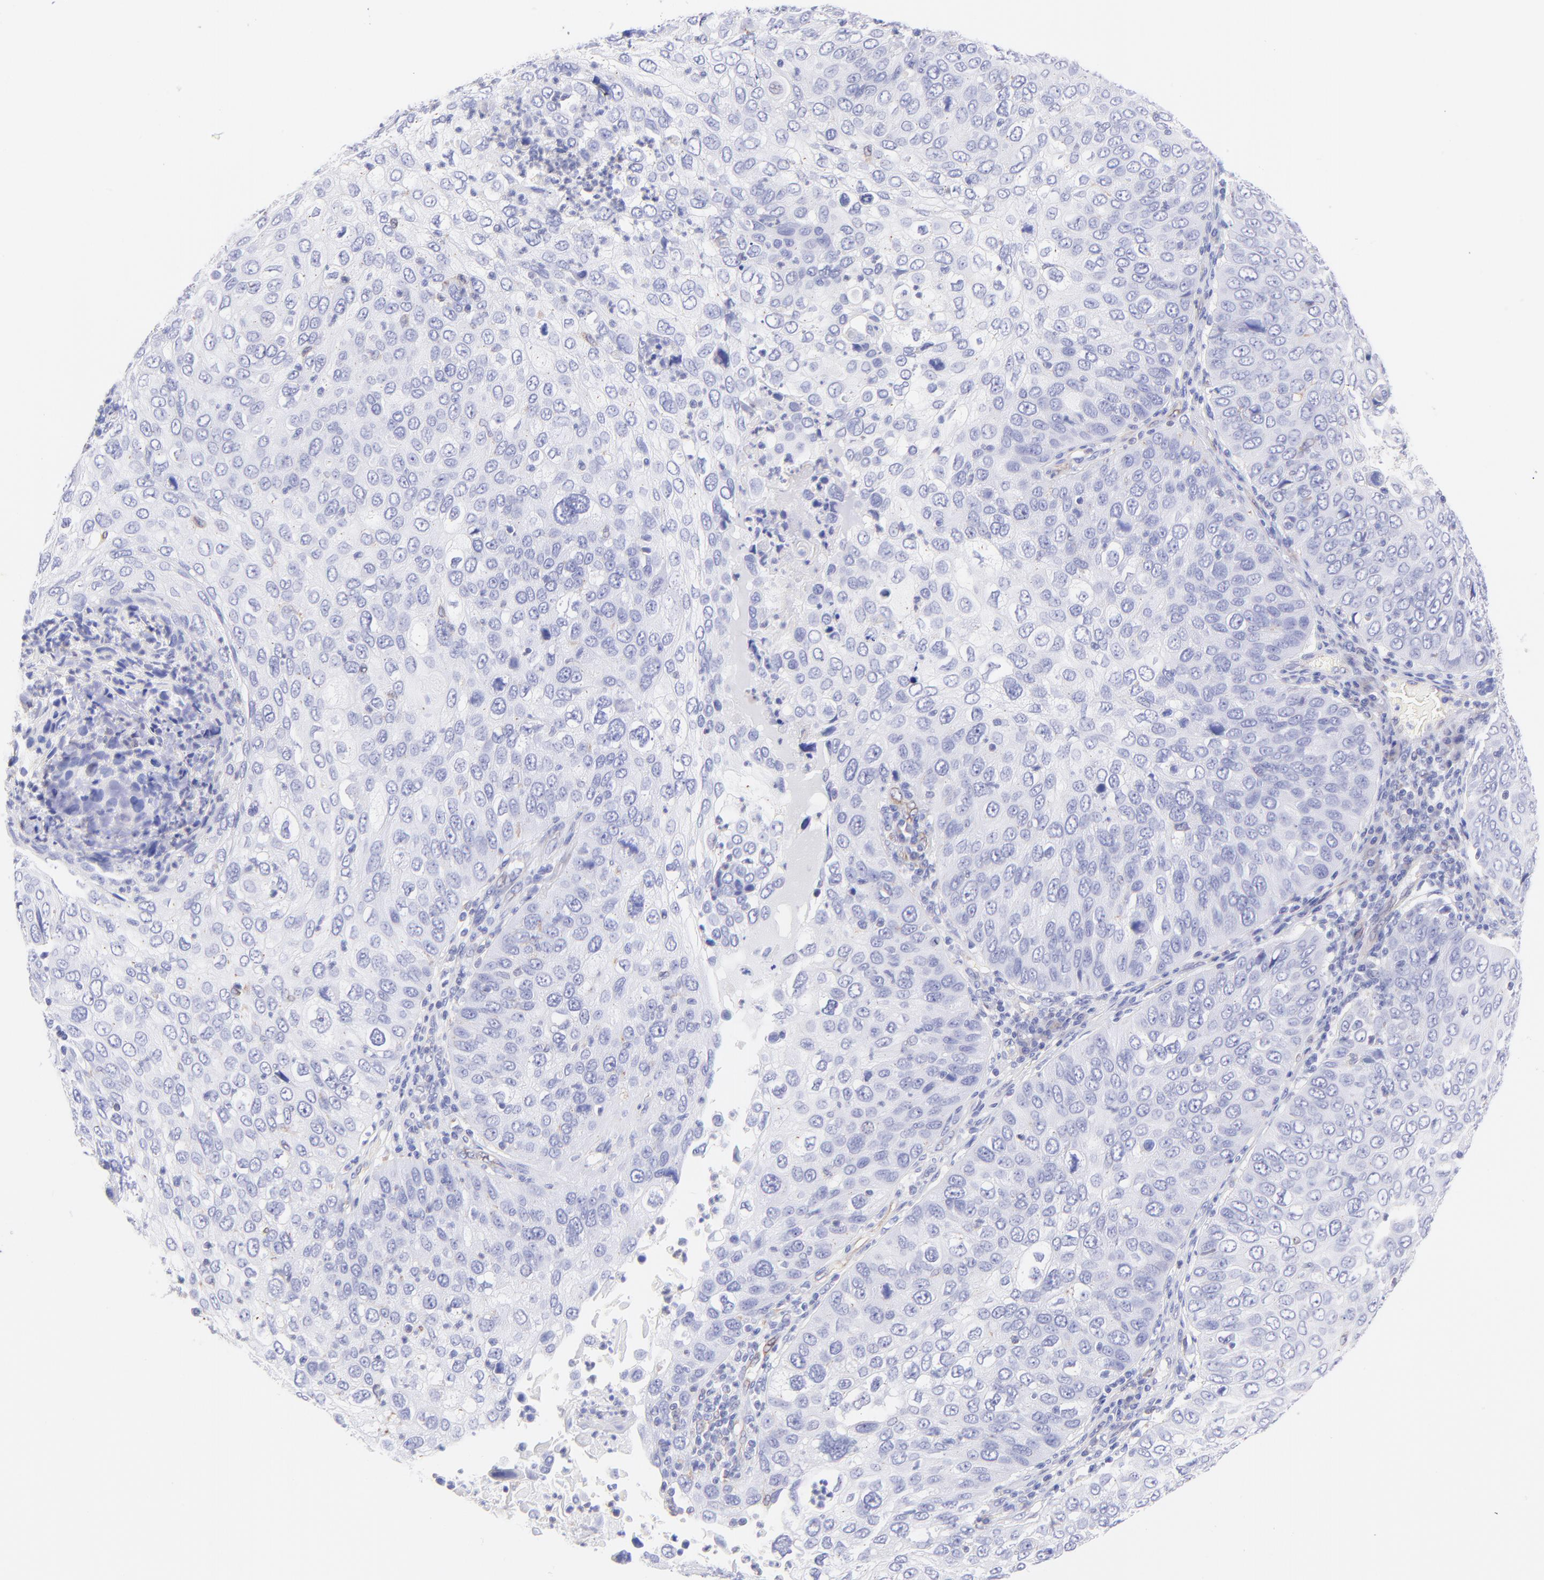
{"staining": {"intensity": "negative", "quantity": "none", "location": "none"}, "tissue": "skin cancer", "cell_type": "Tumor cells", "image_type": "cancer", "snomed": [{"axis": "morphology", "description": "Squamous cell carcinoma, NOS"}, {"axis": "topography", "description": "Skin"}], "caption": "Tumor cells are negative for brown protein staining in squamous cell carcinoma (skin).", "gene": "IRAG2", "patient": {"sex": "male", "age": 87}}